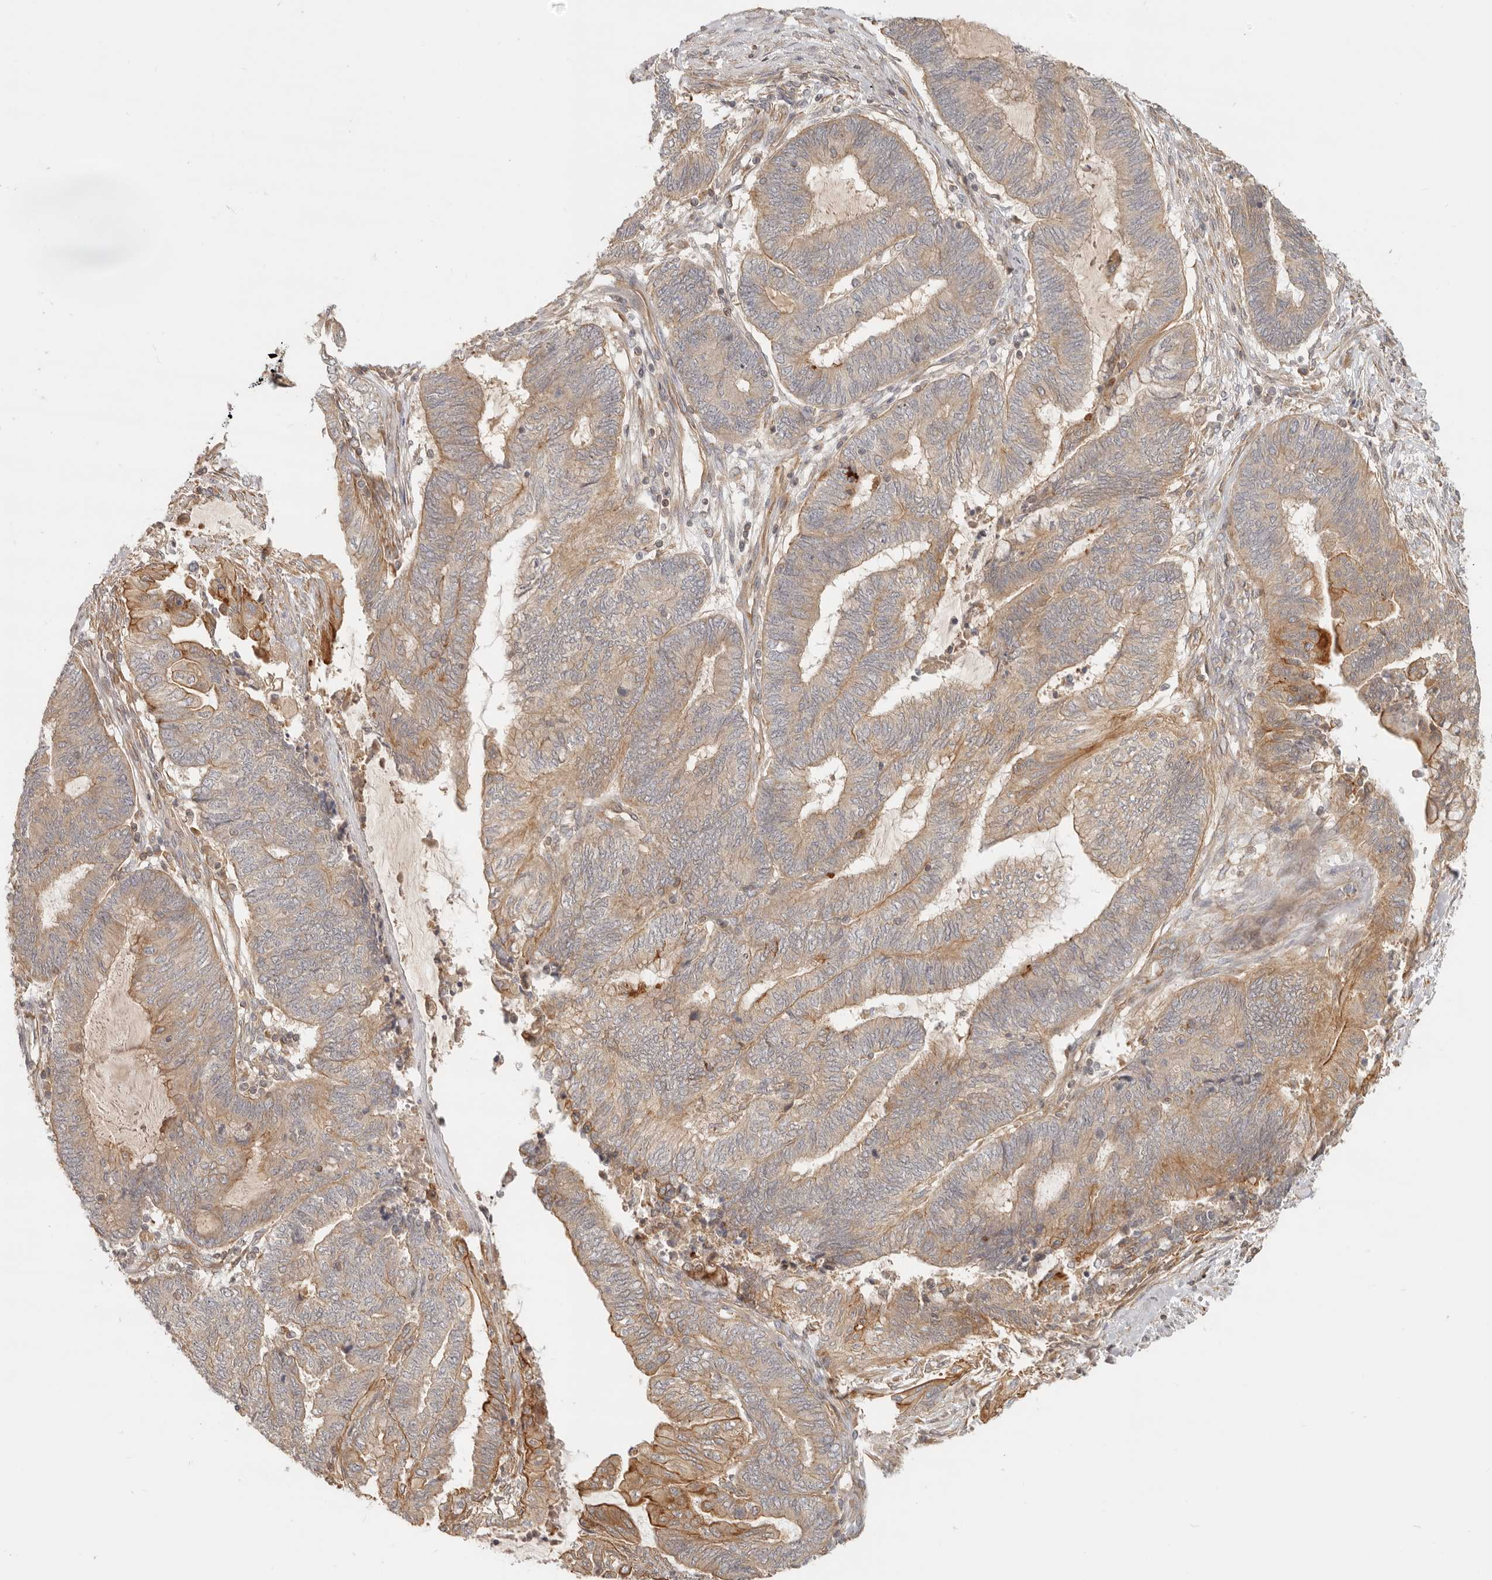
{"staining": {"intensity": "moderate", "quantity": "<25%", "location": "cytoplasmic/membranous"}, "tissue": "endometrial cancer", "cell_type": "Tumor cells", "image_type": "cancer", "snomed": [{"axis": "morphology", "description": "Adenocarcinoma, NOS"}, {"axis": "topography", "description": "Uterus"}, {"axis": "topography", "description": "Endometrium"}], "caption": "About <25% of tumor cells in endometrial cancer (adenocarcinoma) exhibit moderate cytoplasmic/membranous protein staining as visualized by brown immunohistochemical staining.", "gene": "UFSP1", "patient": {"sex": "female", "age": 70}}